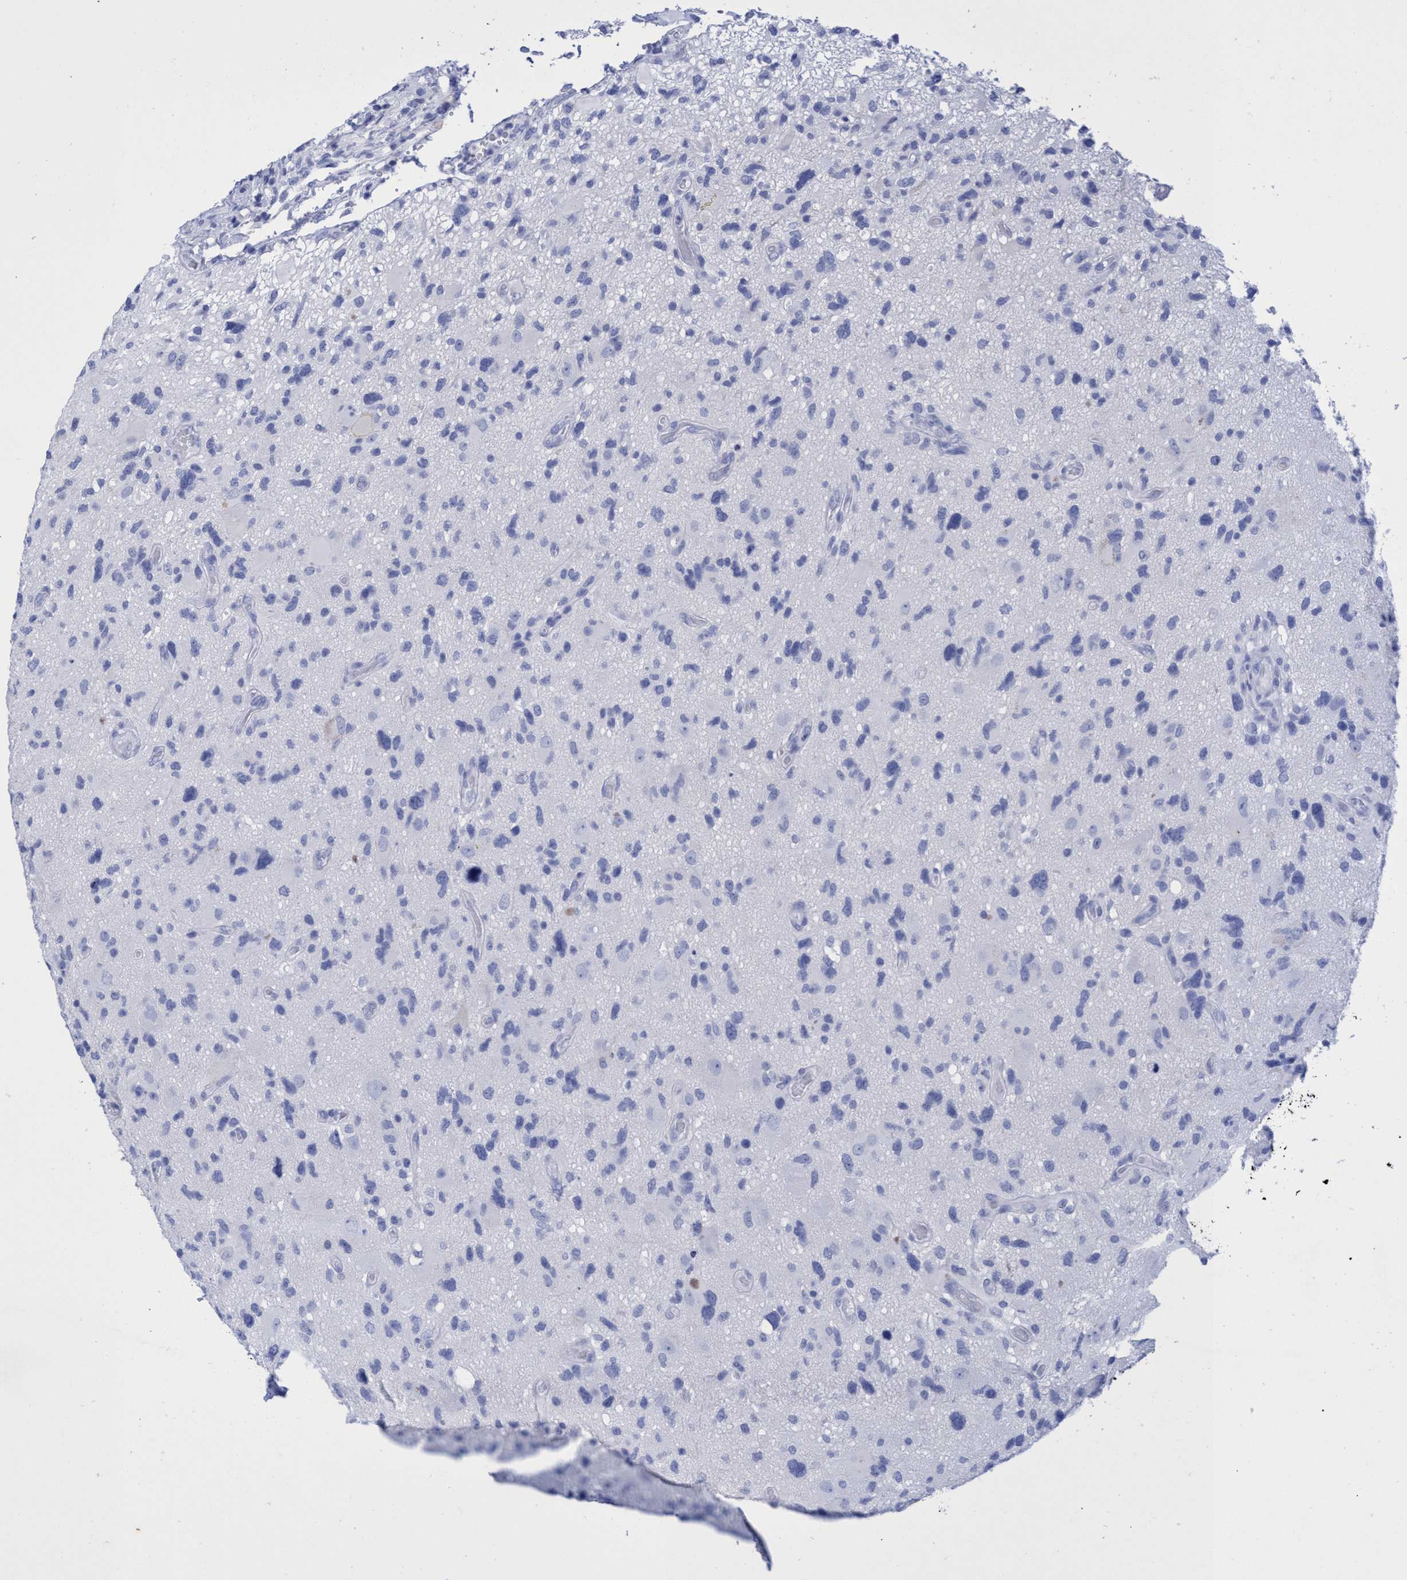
{"staining": {"intensity": "negative", "quantity": "none", "location": "none"}, "tissue": "glioma", "cell_type": "Tumor cells", "image_type": "cancer", "snomed": [{"axis": "morphology", "description": "Glioma, malignant, High grade"}, {"axis": "topography", "description": "Brain"}], "caption": "The IHC image has no significant expression in tumor cells of glioma tissue.", "gene": "INSL6", "patient": {"sex": "male", "age": 33}}